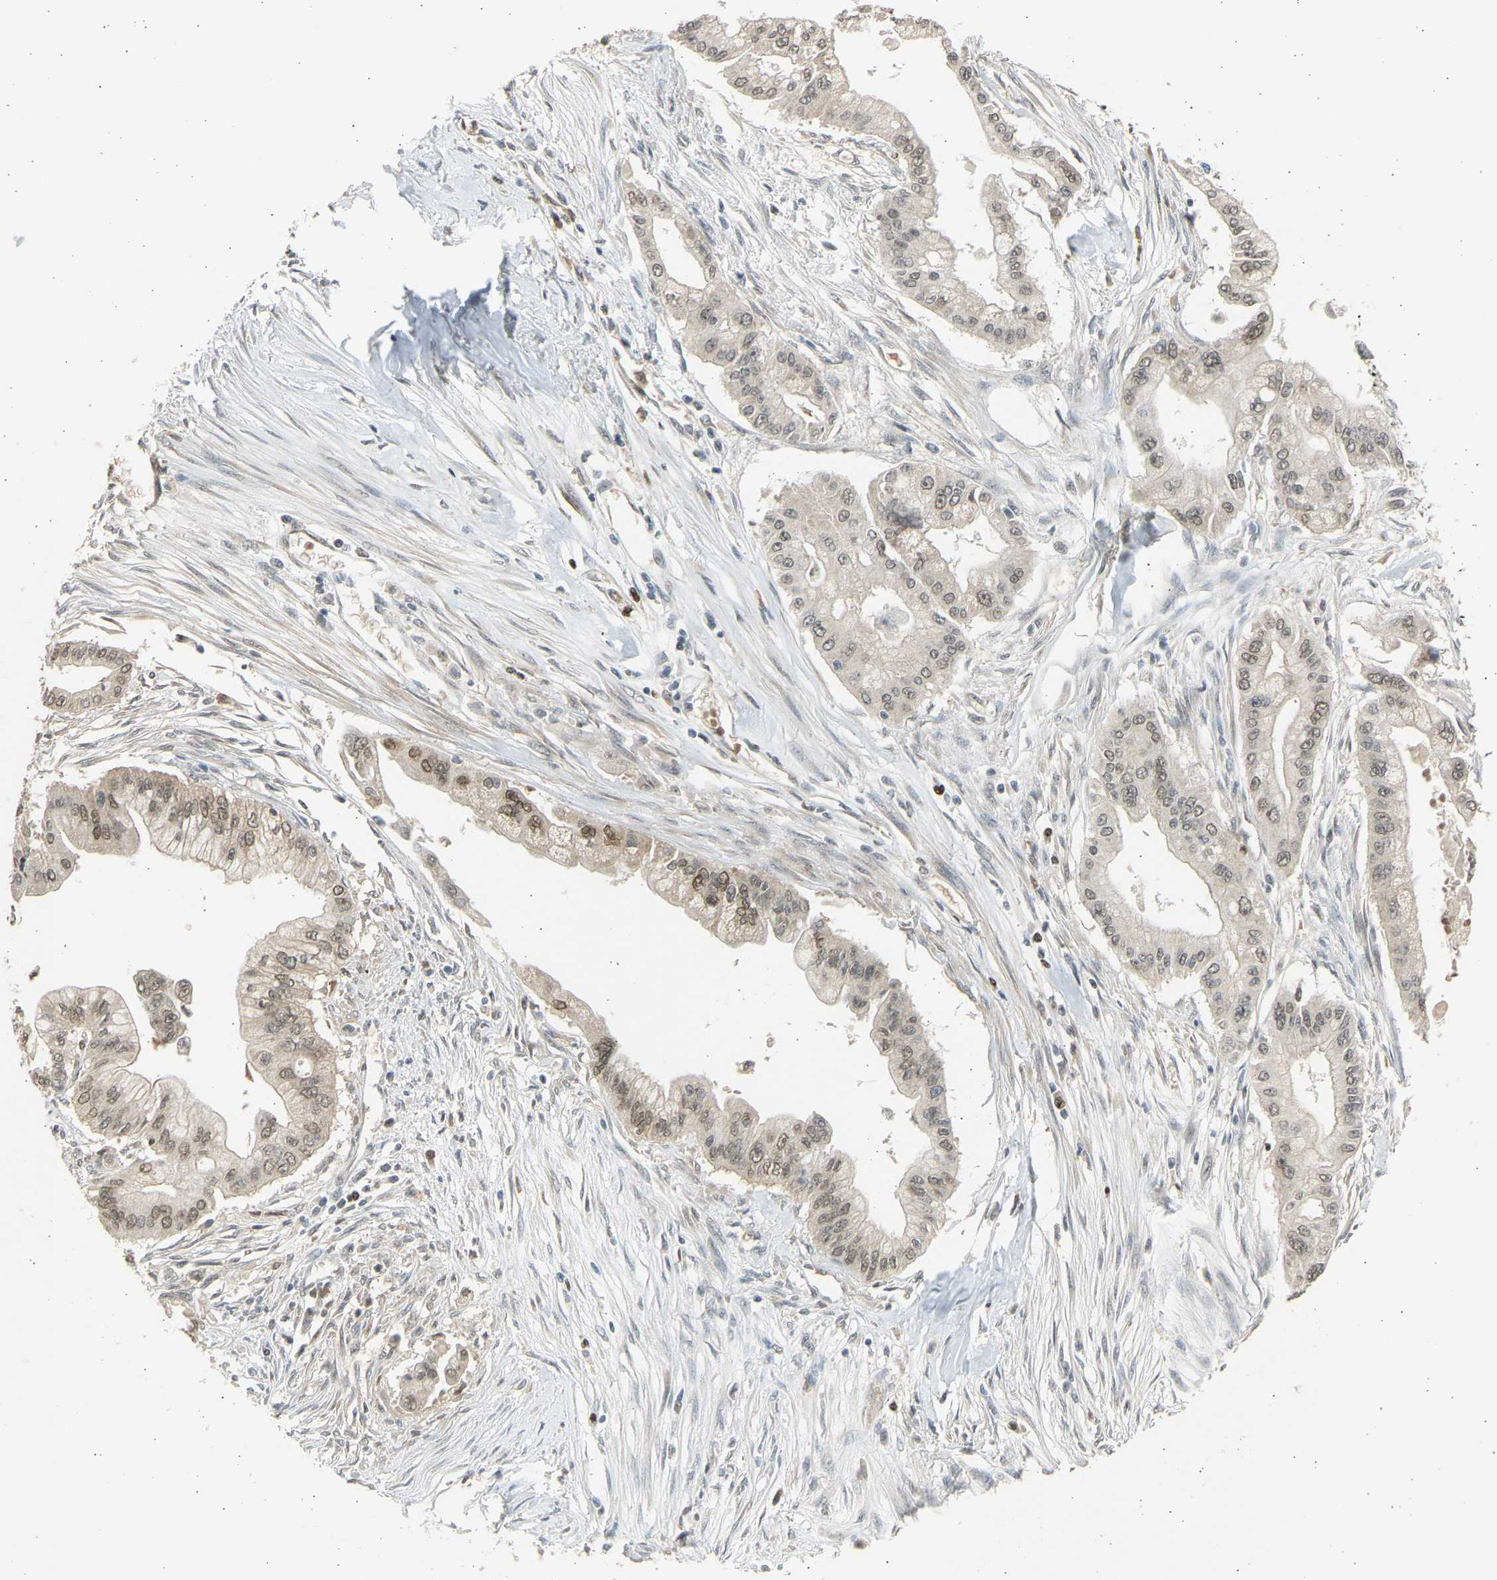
{"staining": {"intensity": "moderate", "quantity": ">75%", "location": "cytoplasmic/membranous,nuclear"}, "tissue": "pancreatic cancer", "cell_type": "Tumor cells", "image_type": "cancer", "snomed": [{"axis": "morphology", "description": "Adenocarcinoma, NOS"}, {"axis": "topography", "description": "Pancreas"}], "caption": "A brown stain labels moderate cytoplasmic/membranous and nuclear expression of a protein in pancreatic adenocarcinoma tumor cells.", "gene": "BIRC2", "patient": {"sex": "male", "age": 59}}